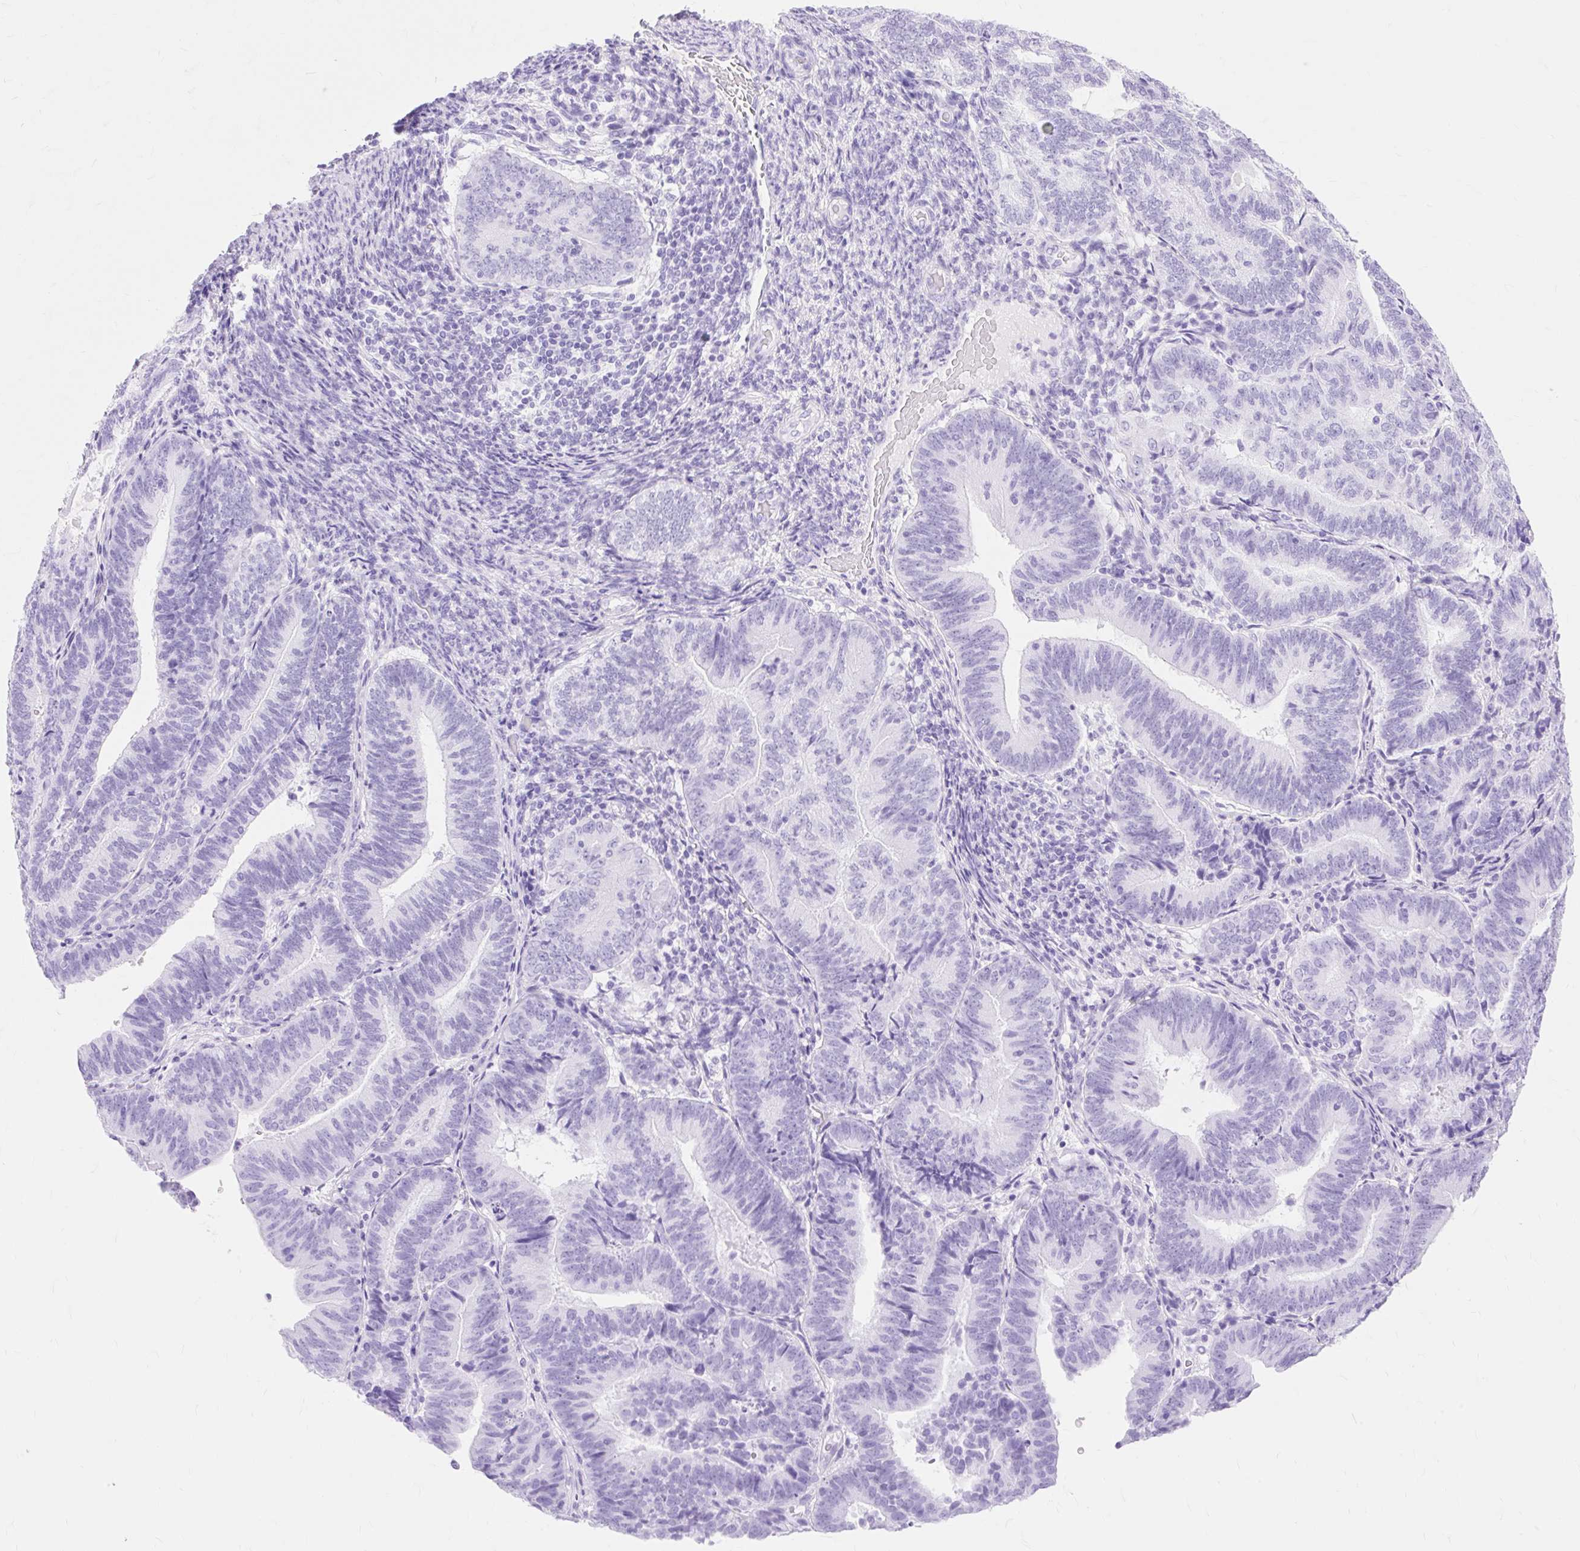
{"staining": {"intensity": "negative", "quantity": "none", "location": "none"}, "tissue": "endometrial cancer", "cell_type": "Tumor cells", "image_type": "cancer", "snomed": [{"axis": "morphology", "description": "Adenocarcinoma, NOS"}, {"axis": "topography", "description": "Endometrium"}], "caption": "A high-resolution image shows IHC staining of endometrial adenocarcinoma, which reveals no significant expression in tumor cells.", "gene": "MBP", "patient": {"sex": "female", "age": 70}}